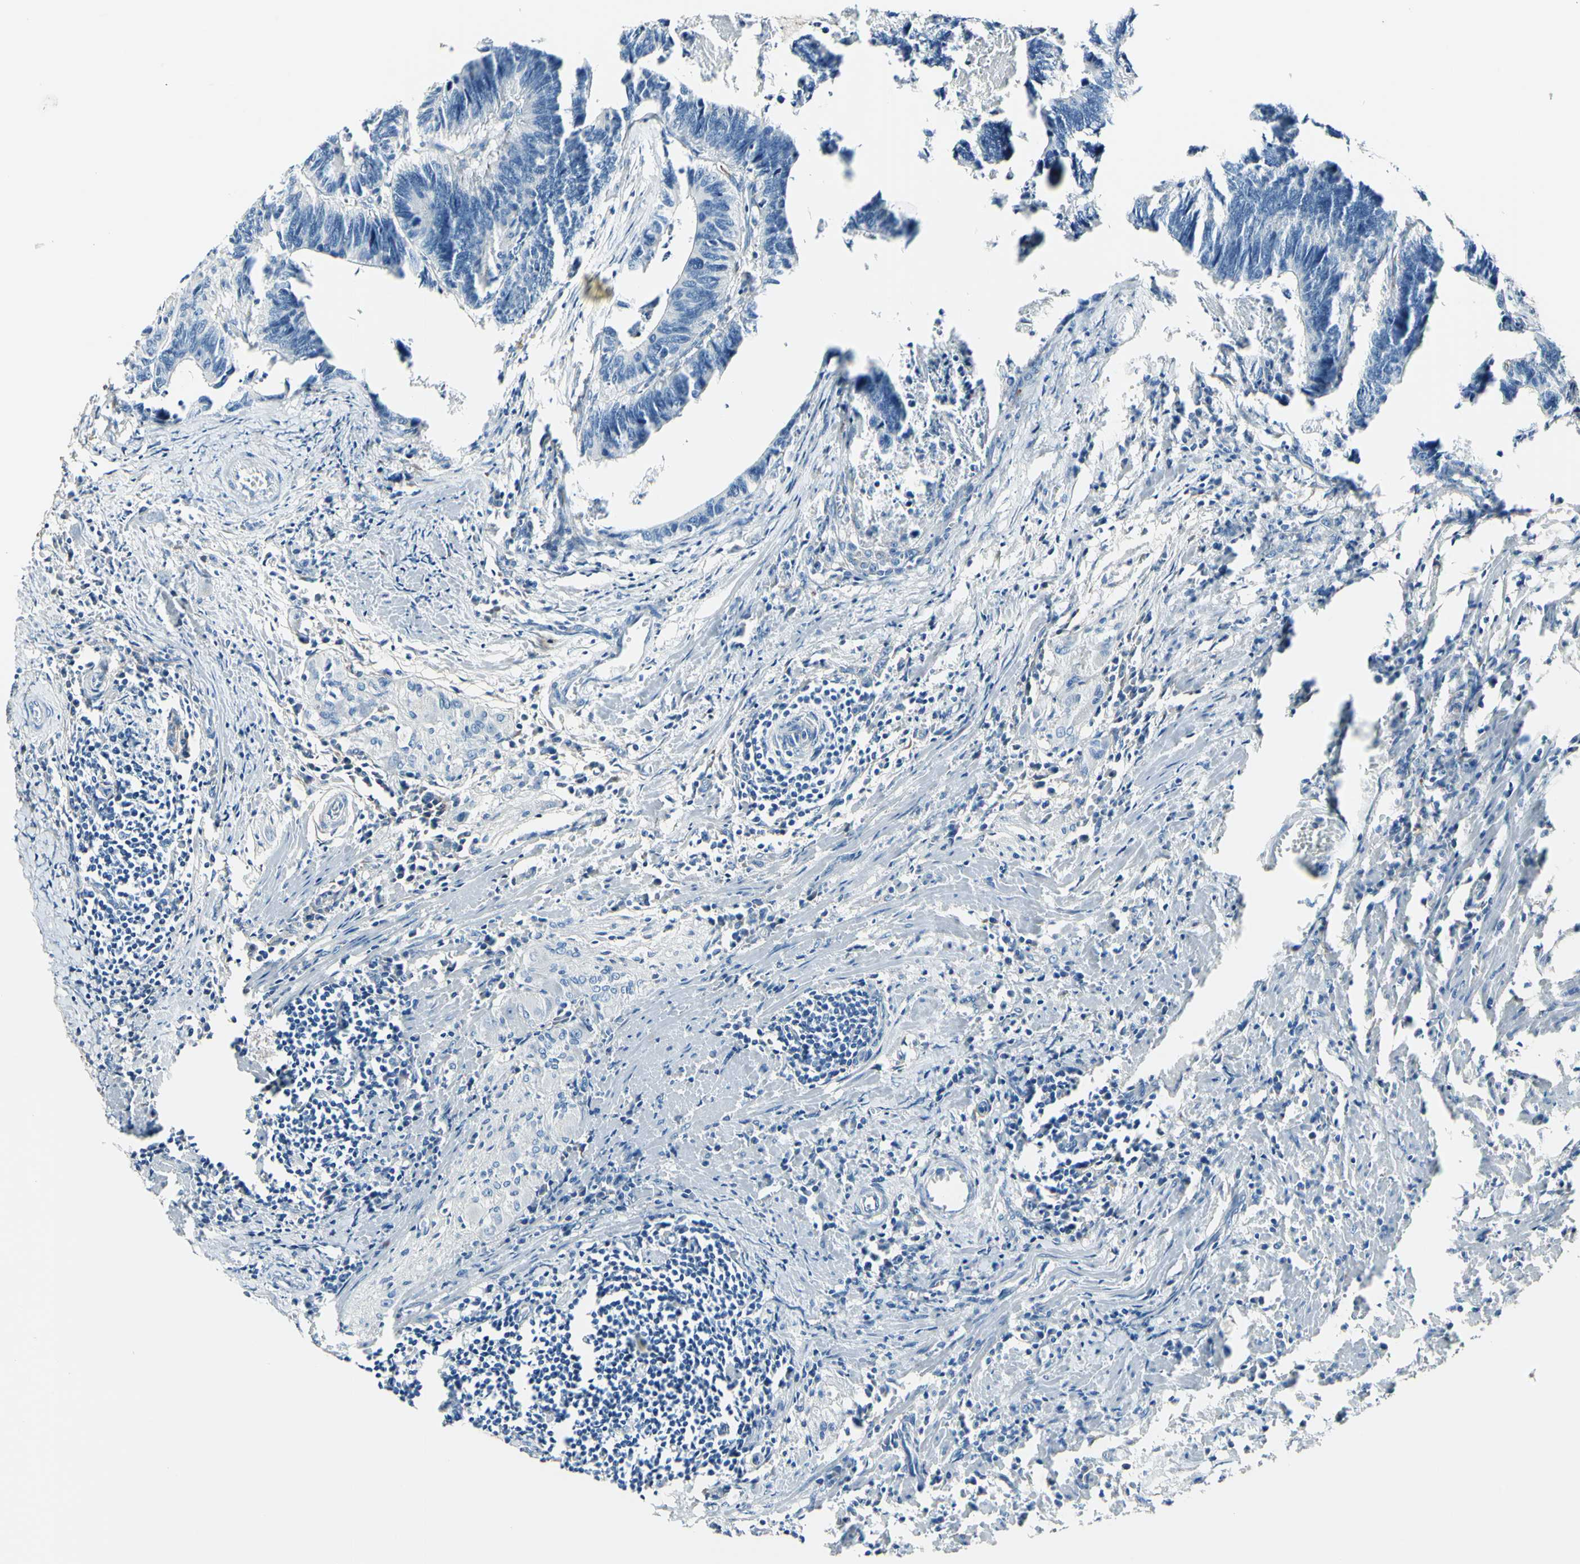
{"staining": {"intensity": "negative", "quantity": "none", "location": "none"}, "tissue": "colorectal cancer", "cell_type": "Tumor cells", "image_type": "cancer", "snomed": [{"axis": "morphology", "description": "Adenocarcinoma, NOS"}, {"axis": "topography", "description": "Colon"}], "caption": "Histopathology image shows no protein staining in tumor cells of colorectal cancer (adenocarcinoma) tissue.", "gene": "COL6A3", "patient": {"sex": "male", "age": 72}}